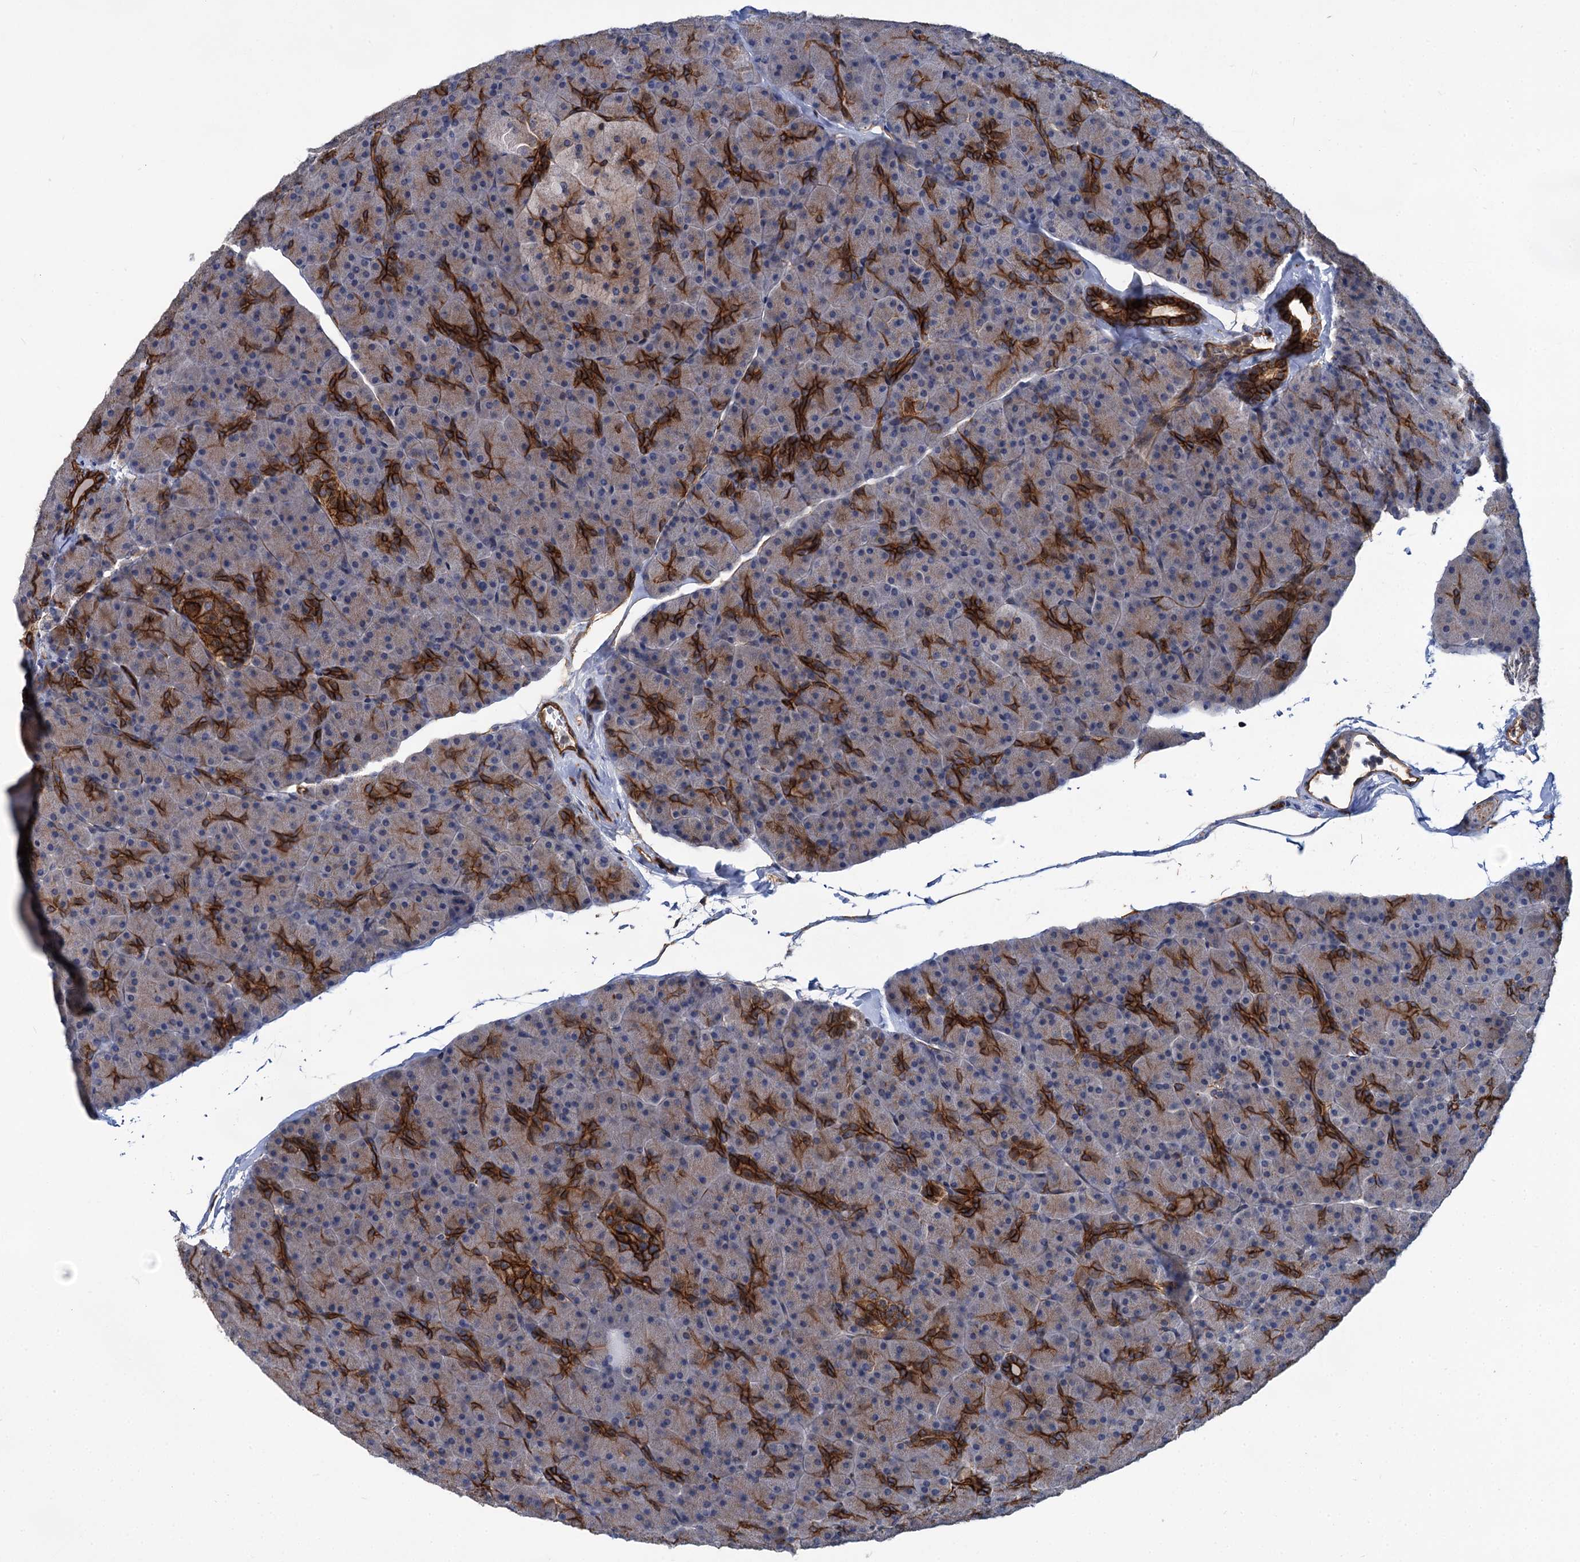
{"staining": {"intensity": "strong", "quantity": "25%-75%", "location": "cytoplasmic/membranous"}, "tissue": "pancreas", "cell_type": "Exocrine glandular cells", "image_type": "normal", "snomed": [{"axis": "morphology", "description": "Normal tissue, NOS"}, {"axis": "topography", "description": "Pancreas"}], "caption": "This micrograph exhibits immunohistochemistry (IHC) staining of normal human pancreas, with high strong cytoplasmic/membranous positivity in approximately 25%-75% of exocrine glandular cells.", "gene": "ABLIM1", "patient": {"sex": "male", "age": 36}}